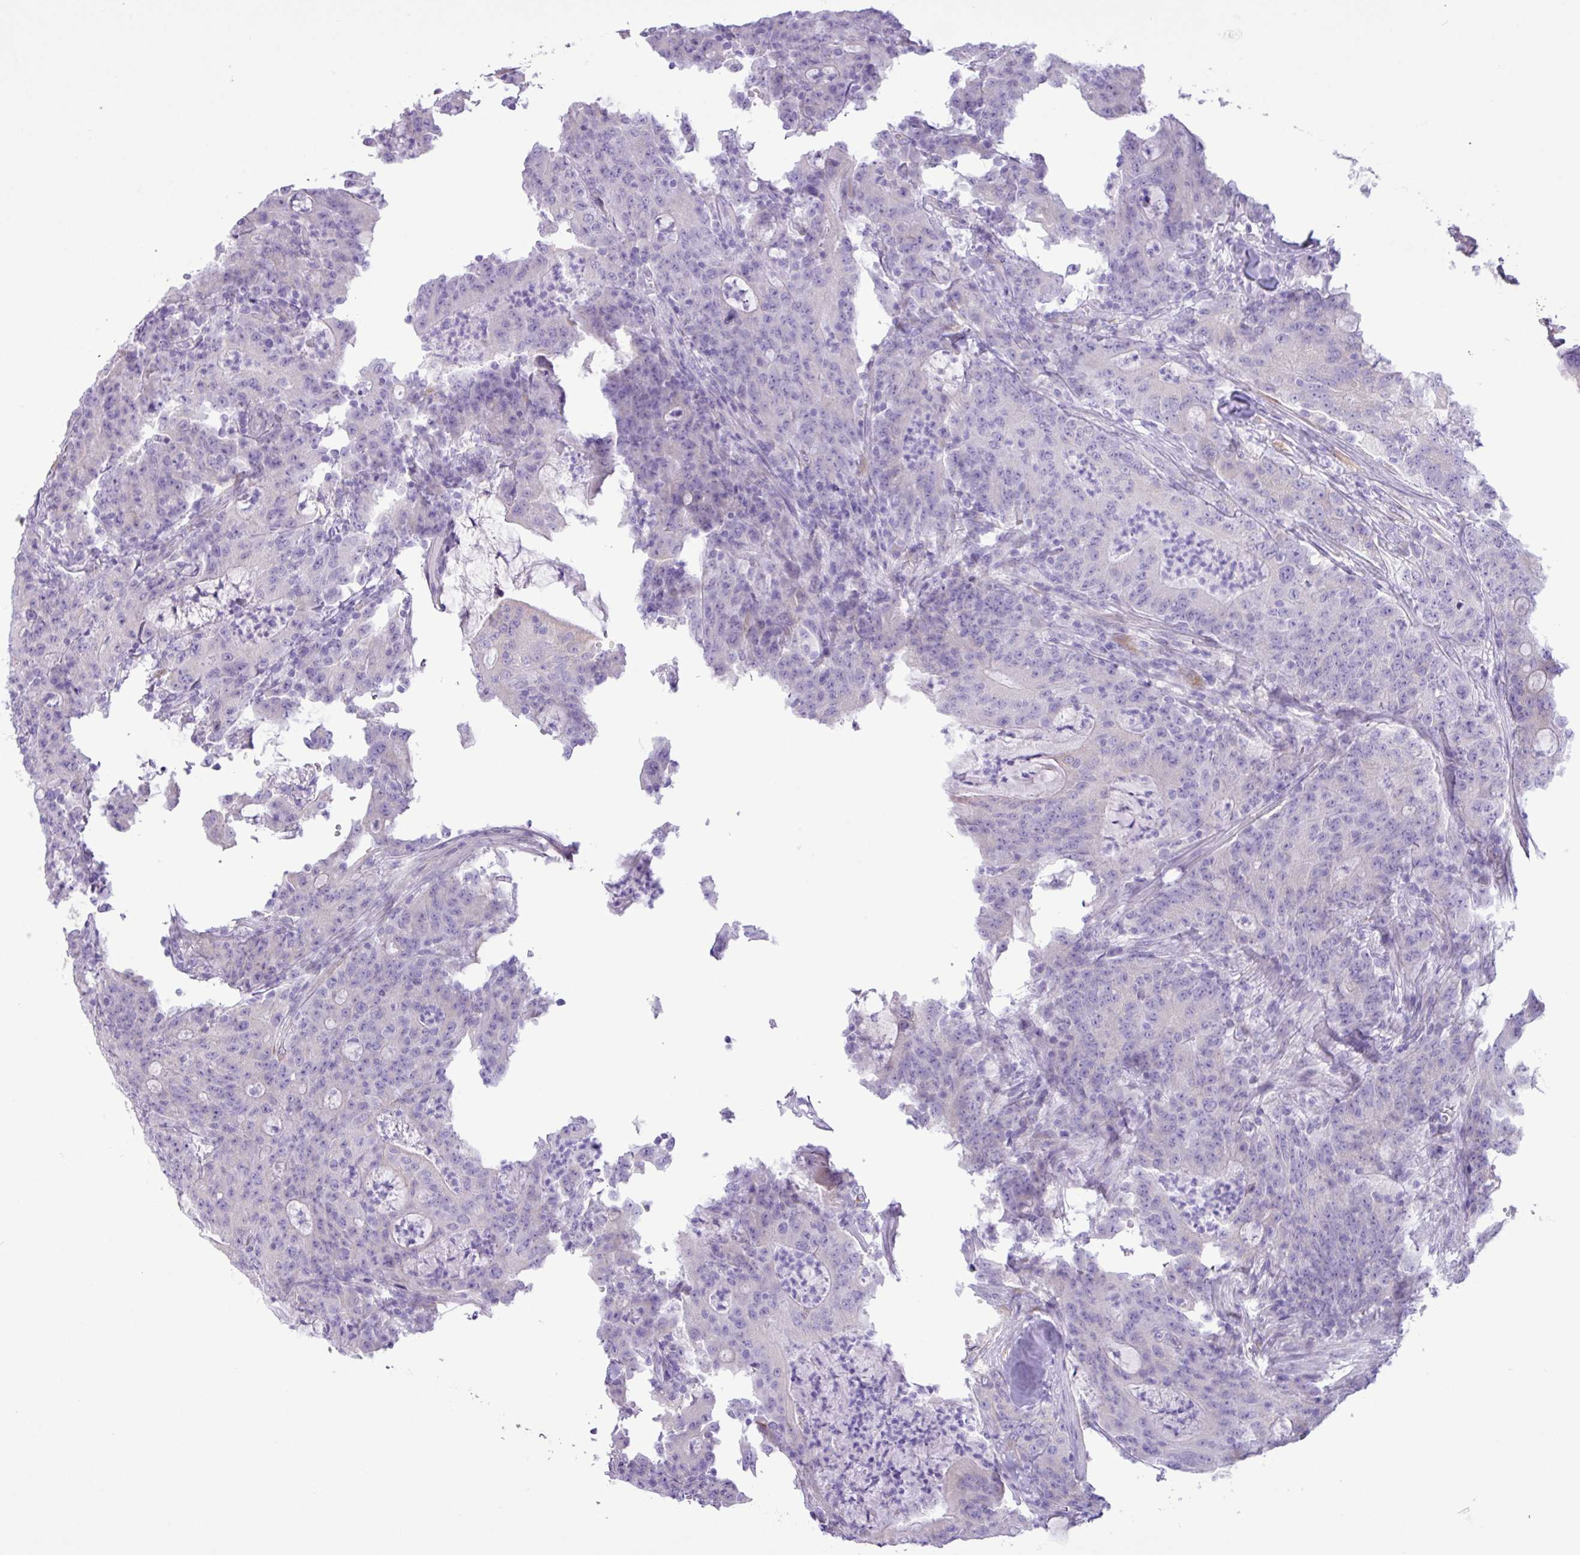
{"staining": {"intensity": "negative", "quantity": "none", "location": "none"}, "tissue": "colorectal cancer", "cell_type": "Tumor cells", "image_type": "cancer", "snomed": [{"axis": "morphology", "description": "Adenocarcinoma, NOS"}, {"axis": "topography", "description": "Colon"}], "caption": "High magnification brightfield microscopy of adenocarcinoma (colorectal) stained with DAB (3,3'-diaminobenzidine) (brown) and counterstained with hematoxylin (blue): tumor cells show no significant staining.", "gene": "SLC38A1", "patient": {"sex": "male", "age": 83}}